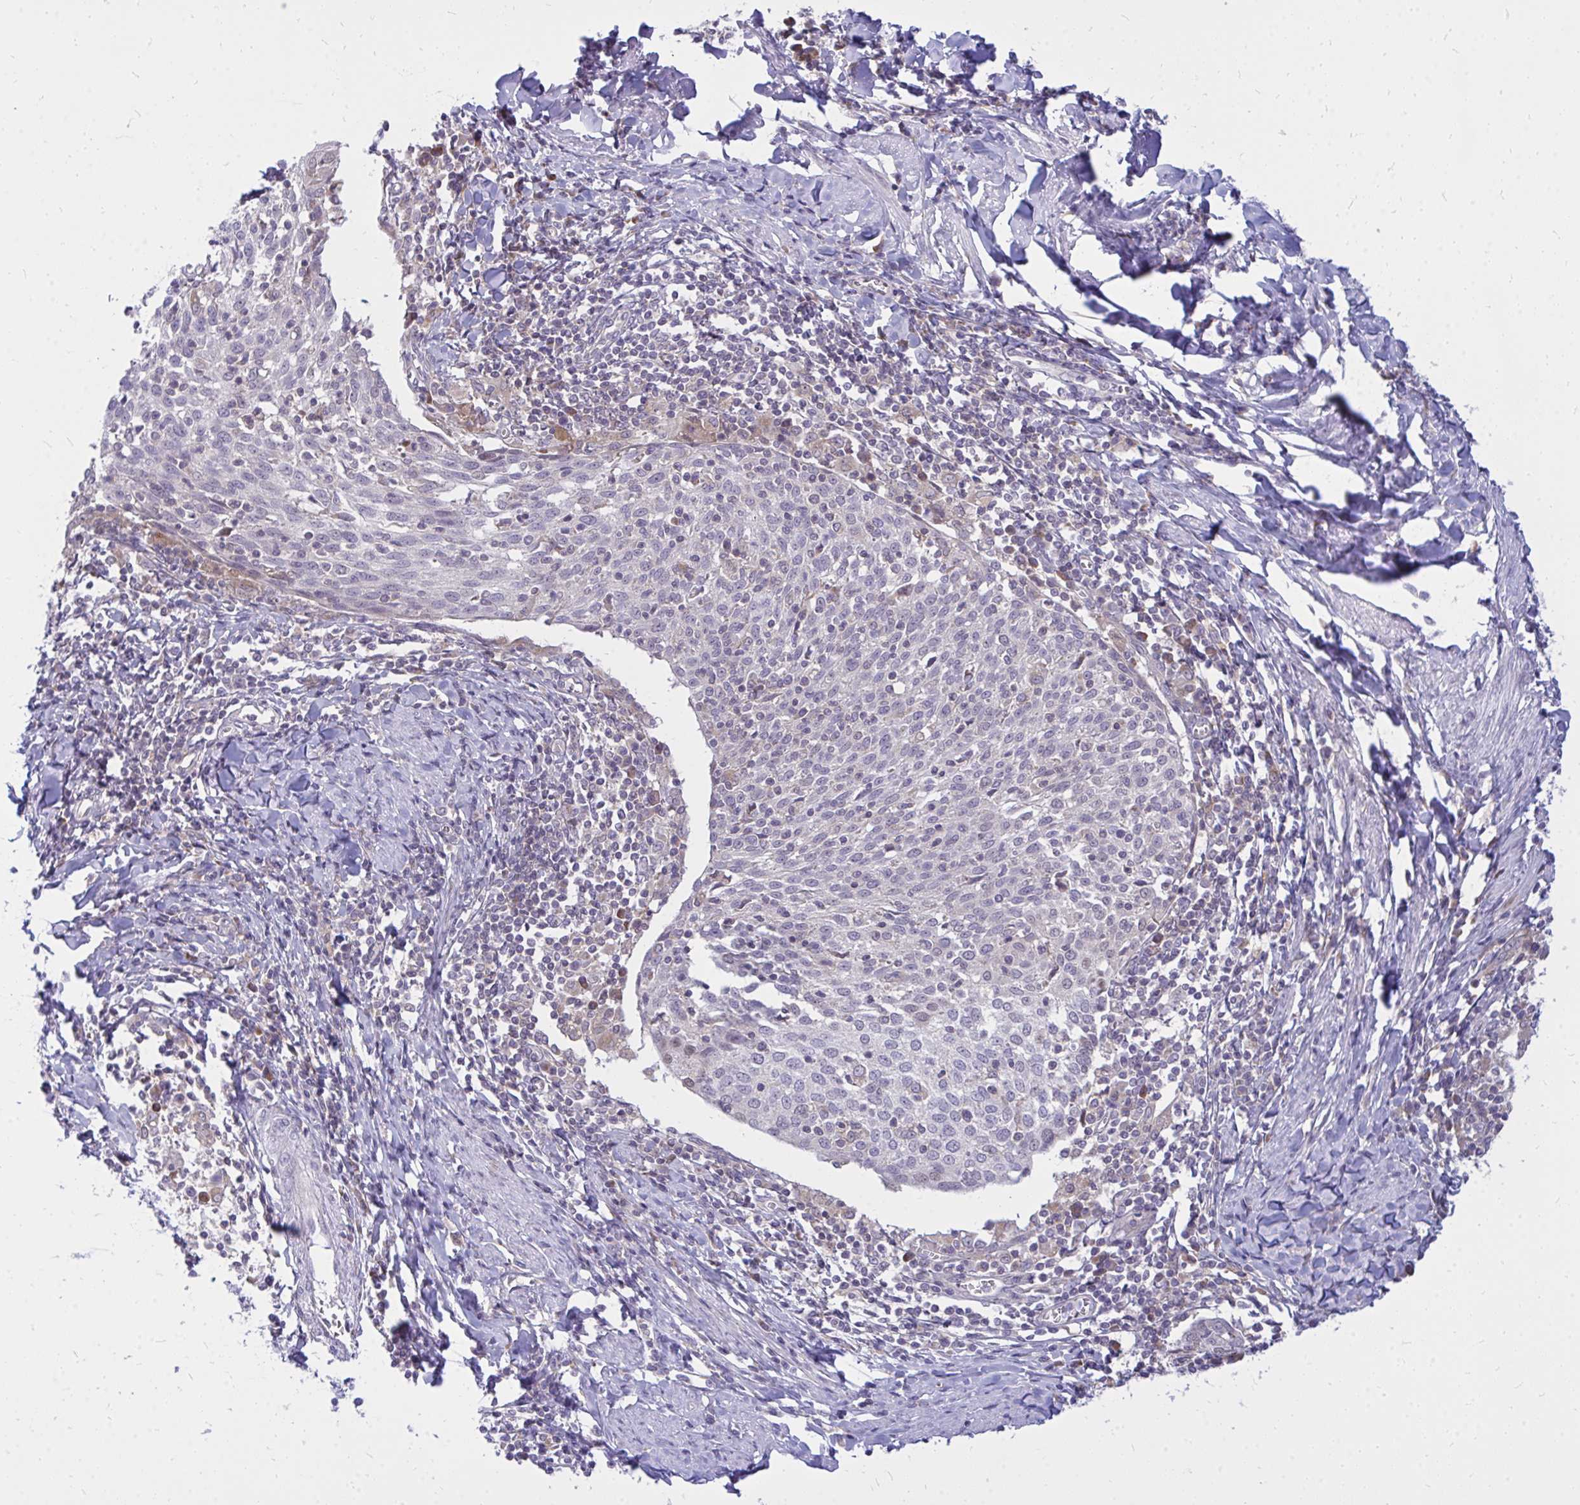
{"staining": {"intensity": "negative", "quantity": "none", "location": "none"}, "tissue": "cervical cancer", "cell_type": "Tumor cells", "image_type": "cancer", "snomed": [{"axis": "morphology", "description": "Squamous cell carcinoma, NOS"}, {"axis": "topography", "description": "Cervix"}], "caption": "Squamous cell carcinoma (cervical) stained for a protein using IHC exhibits no staining tumor cells.", "gene": "ZSCAN25", "patient": {"sex": "female", "age": 52}}